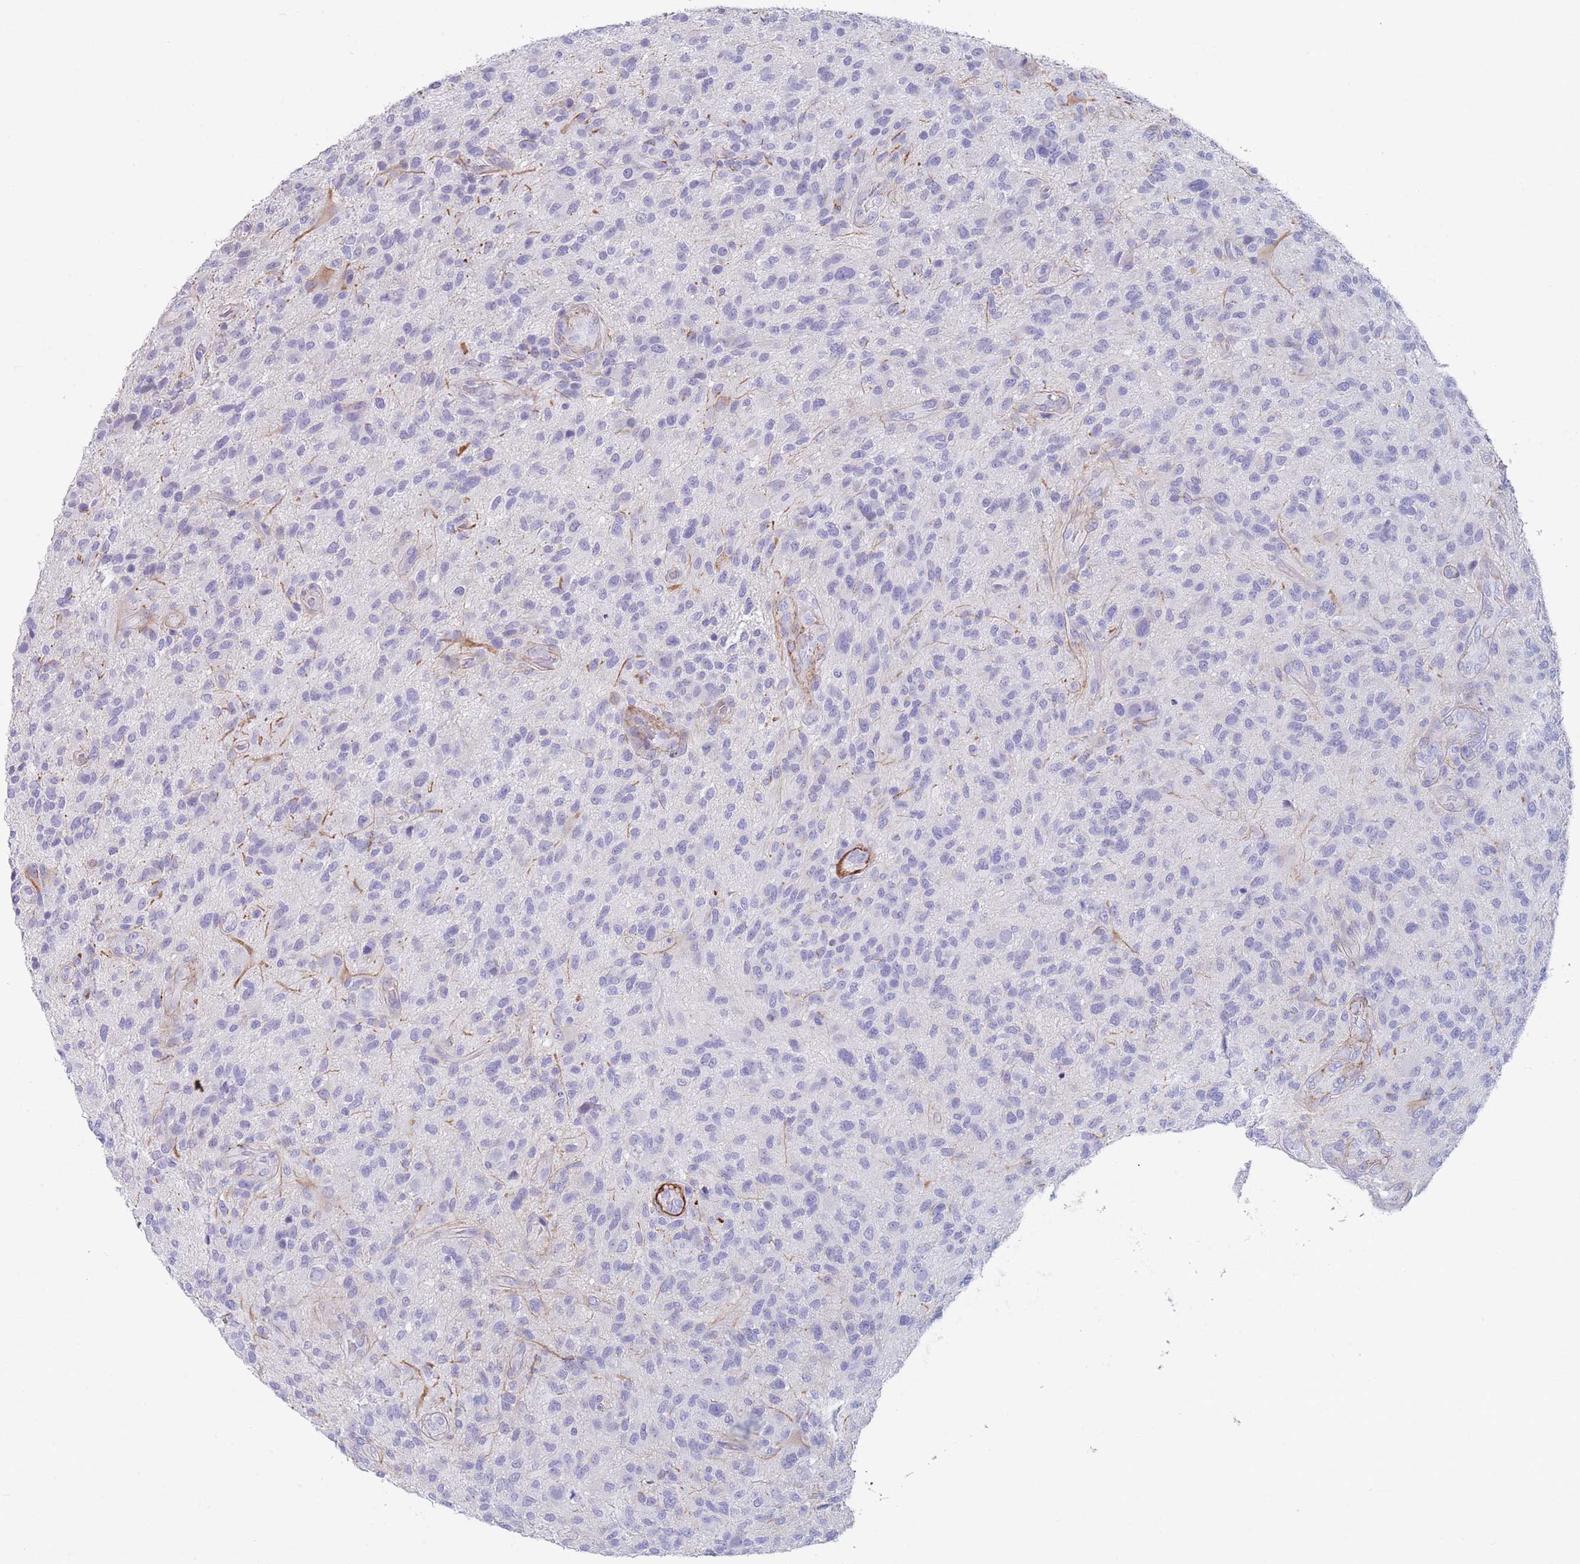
{"staining": {"intensity": "negative", "quantity": "none", "location": "none"}, "tissue": "glioma", "cell_type": "Tumor cells", "image_type": "cancer", "snomed": [{"axis": "morphology", "description": "Glioma, malignant, High grade"}, {"axis": "topography", "description": "Brain"}], "caption": "Immunohistochemical staining of human malignant high-grade glioma shows no significant positivity in tumor cells.", "gene": "FPGS", "patient": {"sex": "male", "age": 47}}